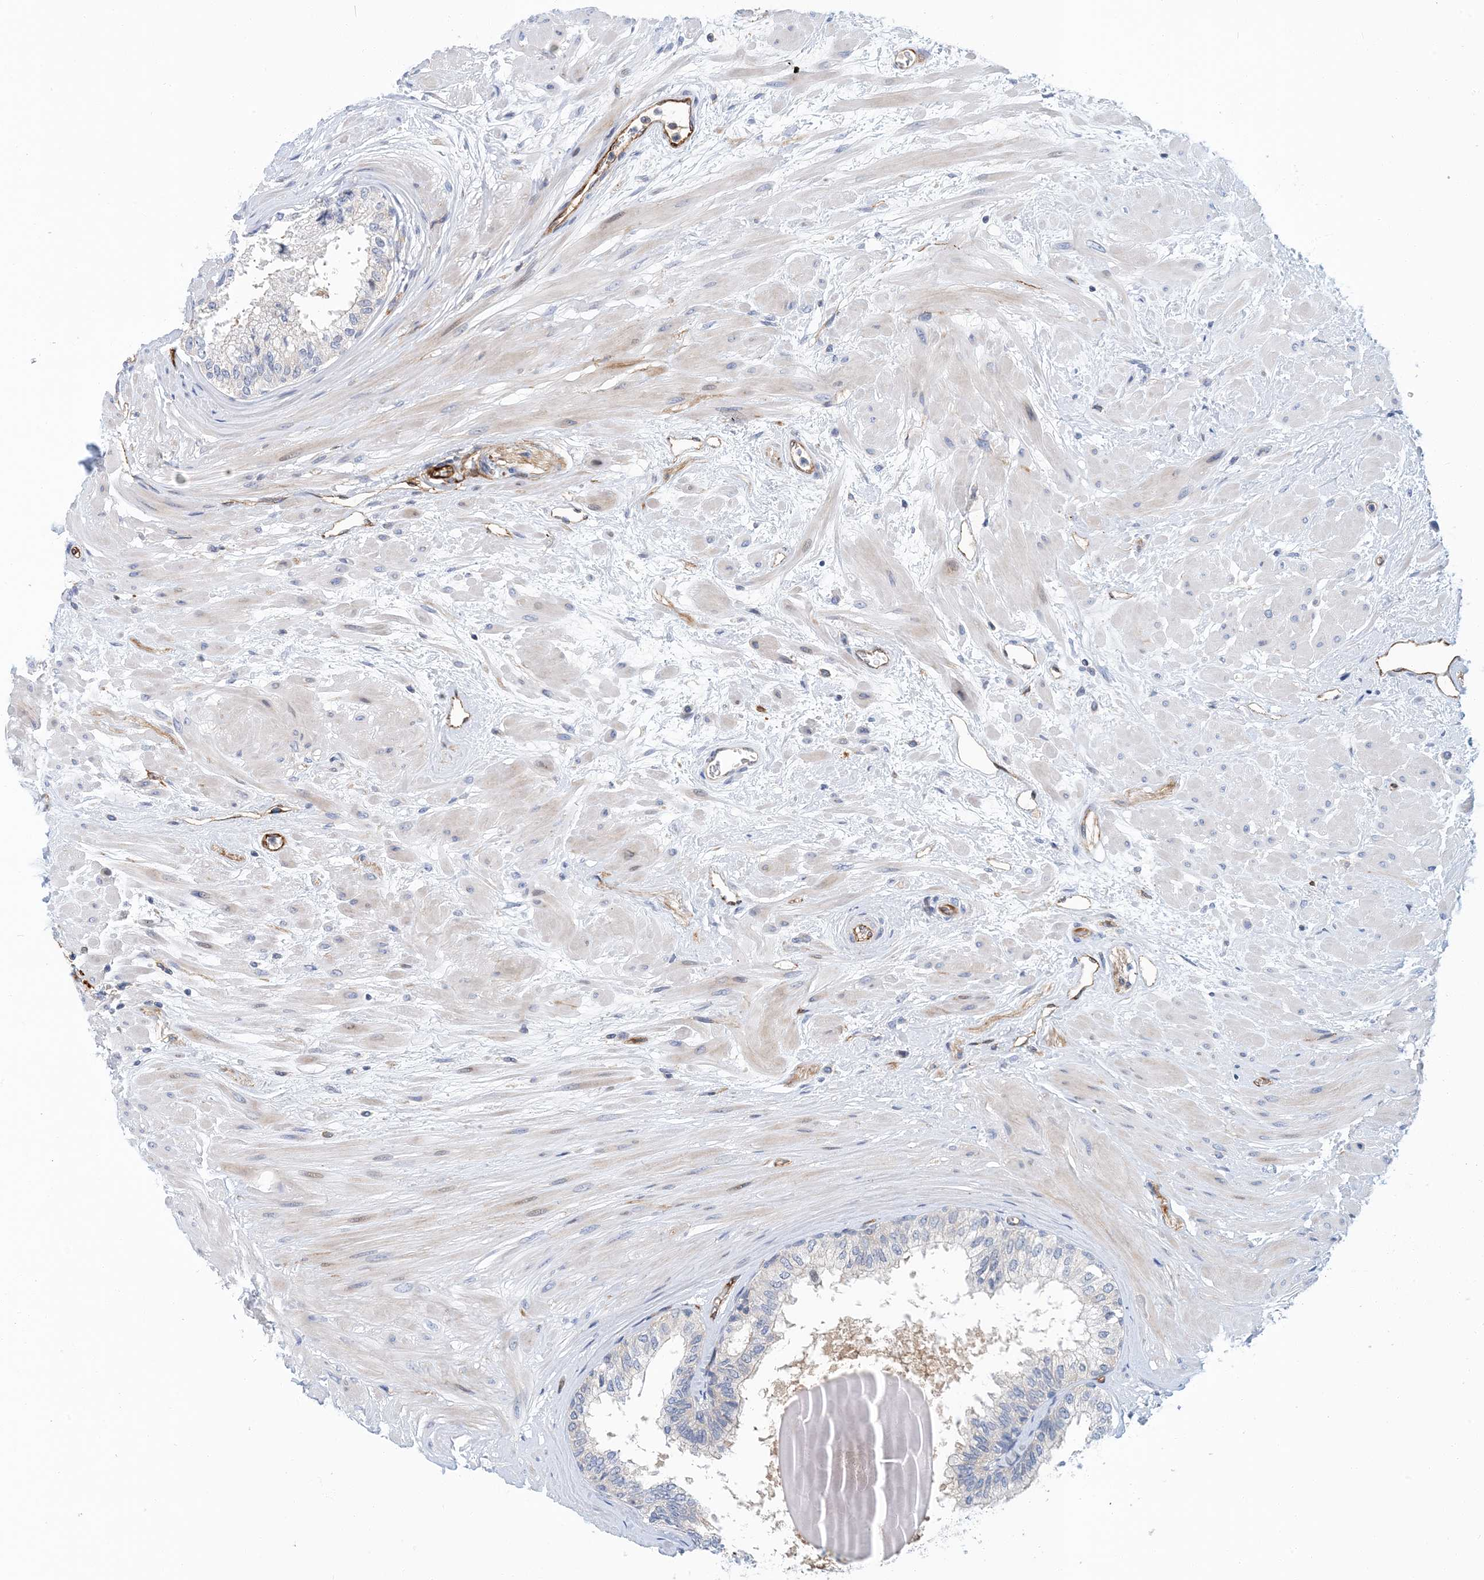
{"staining": {"intensity": "moderate", "quantity": "<25%", "location": "cytoplasmic/membranous"}, "tissue": "prostate", "cell_type": "Glandular cells", "image_type": "normal", "snomed": [{"axis": "morphology", "description": "Normal tissue, NOS"}, {"axis": "topography", "description": "Prostate"}], "caption": "The micrograph demonstrates staining of benign prostate, revealing moderate cytoplasmic/membranous protein expression (brown color) within glandular cells.", "gene": "PCDHA2", "patient": {"sex": "male", "age": 48}}